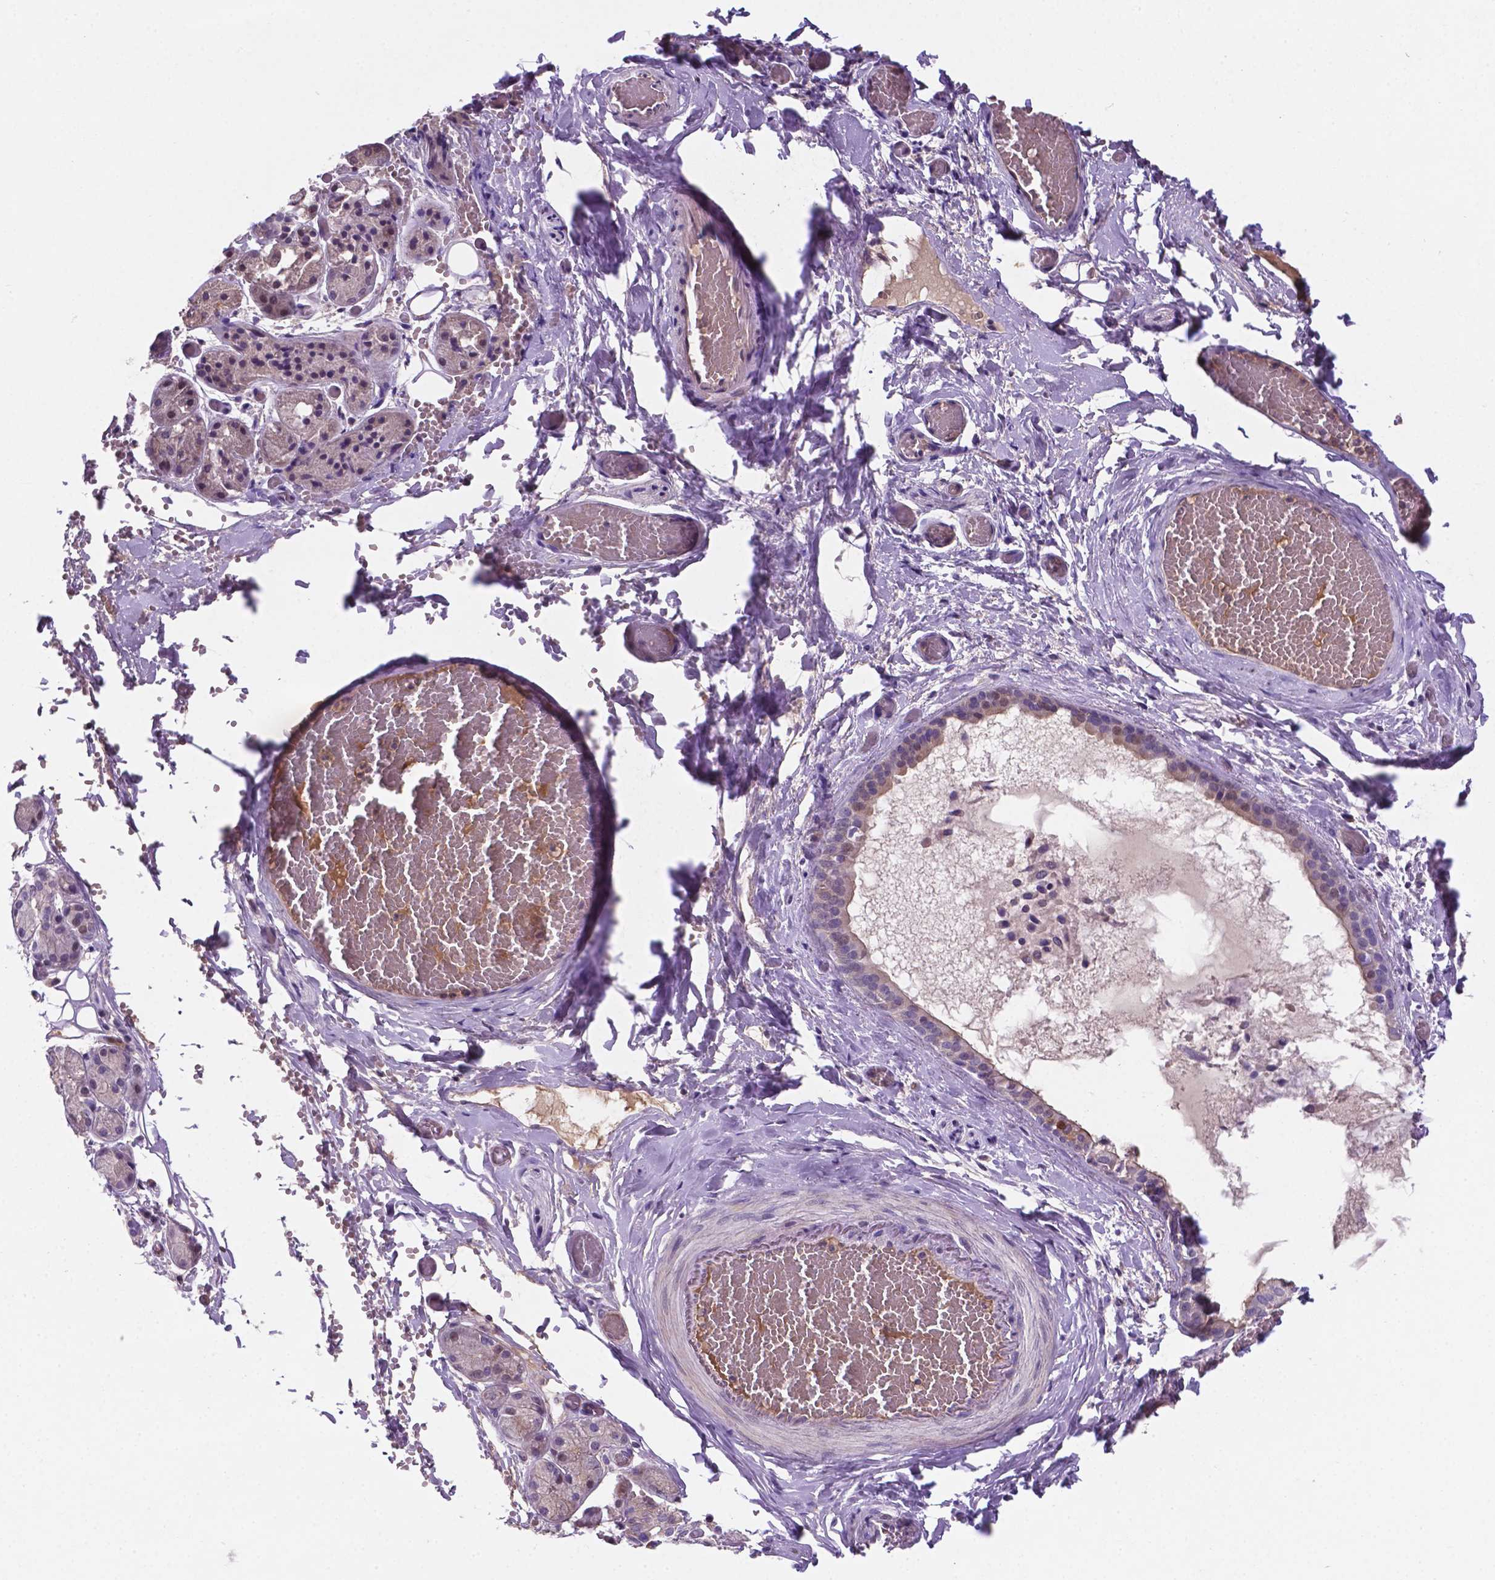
{"staining": {"intensity": "moderate", "quantity": "<25%", "location": "cytoplasmic/membranous"}, "tissue": "salivary gland", "cell_type": "Glandular cells", "image_type": "normal", "snomed": [{"axis": "morphology", "description": "Normal tissue, NOS"}, {"axis": "topography", "description": "Salivary gland"}, {"axis": "topography", "description": "Peripheral nerve tissue"}], "caption": "Immunohistochemical staining of normal salivary gland exhibits <25% levels of moderate cytoplasmic/membranous protein staining in about <25% of glandular cells. (DAB (3,3'-diaminobenzidine) = brown stain, brightfield microscopy at high magnification).", "gene": "TM4SF20", "patient": {"sex": "male", "age": 71}}